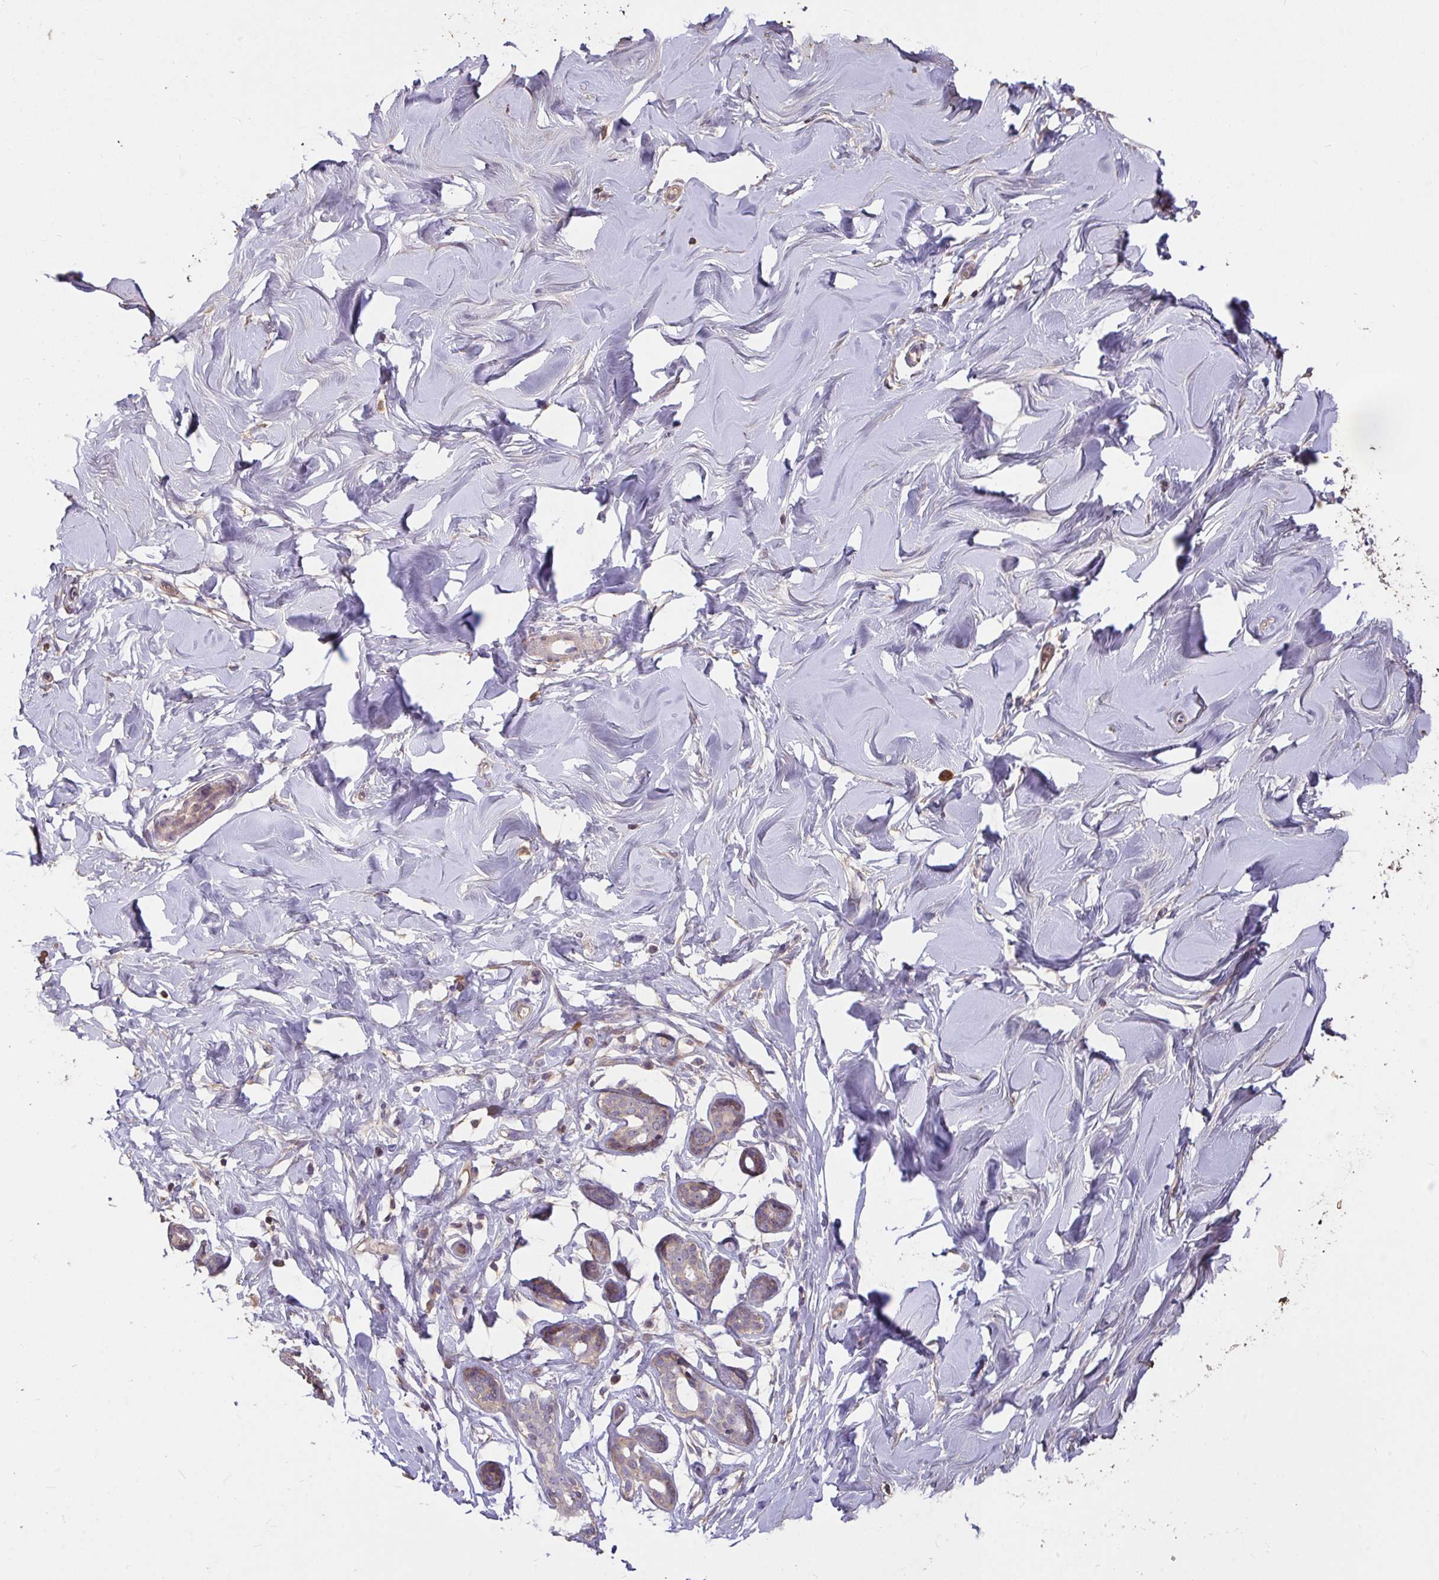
{"staining": {"intensity": "negative", "quantity": "none", "location": "none"}, "tissue": "breast", "cell_type": "Adipocytes", "image_type": "normal", "snomed": [{"axis": "morphology", "description": "Normal tissue, NOS"}, {"axis": "topography", "description": "Breast"}], "caption": "An IHC histopathology image of normal breast is shown. There is no staining in adipocytes of breast. (DAB (3,3'-diaminobenzidine) immunohistochemistry (IHC) visualized using brightfield microscopy, high magnification).", "gene": "FCER1A", "patient": {"sex": "female", "age": 27}}